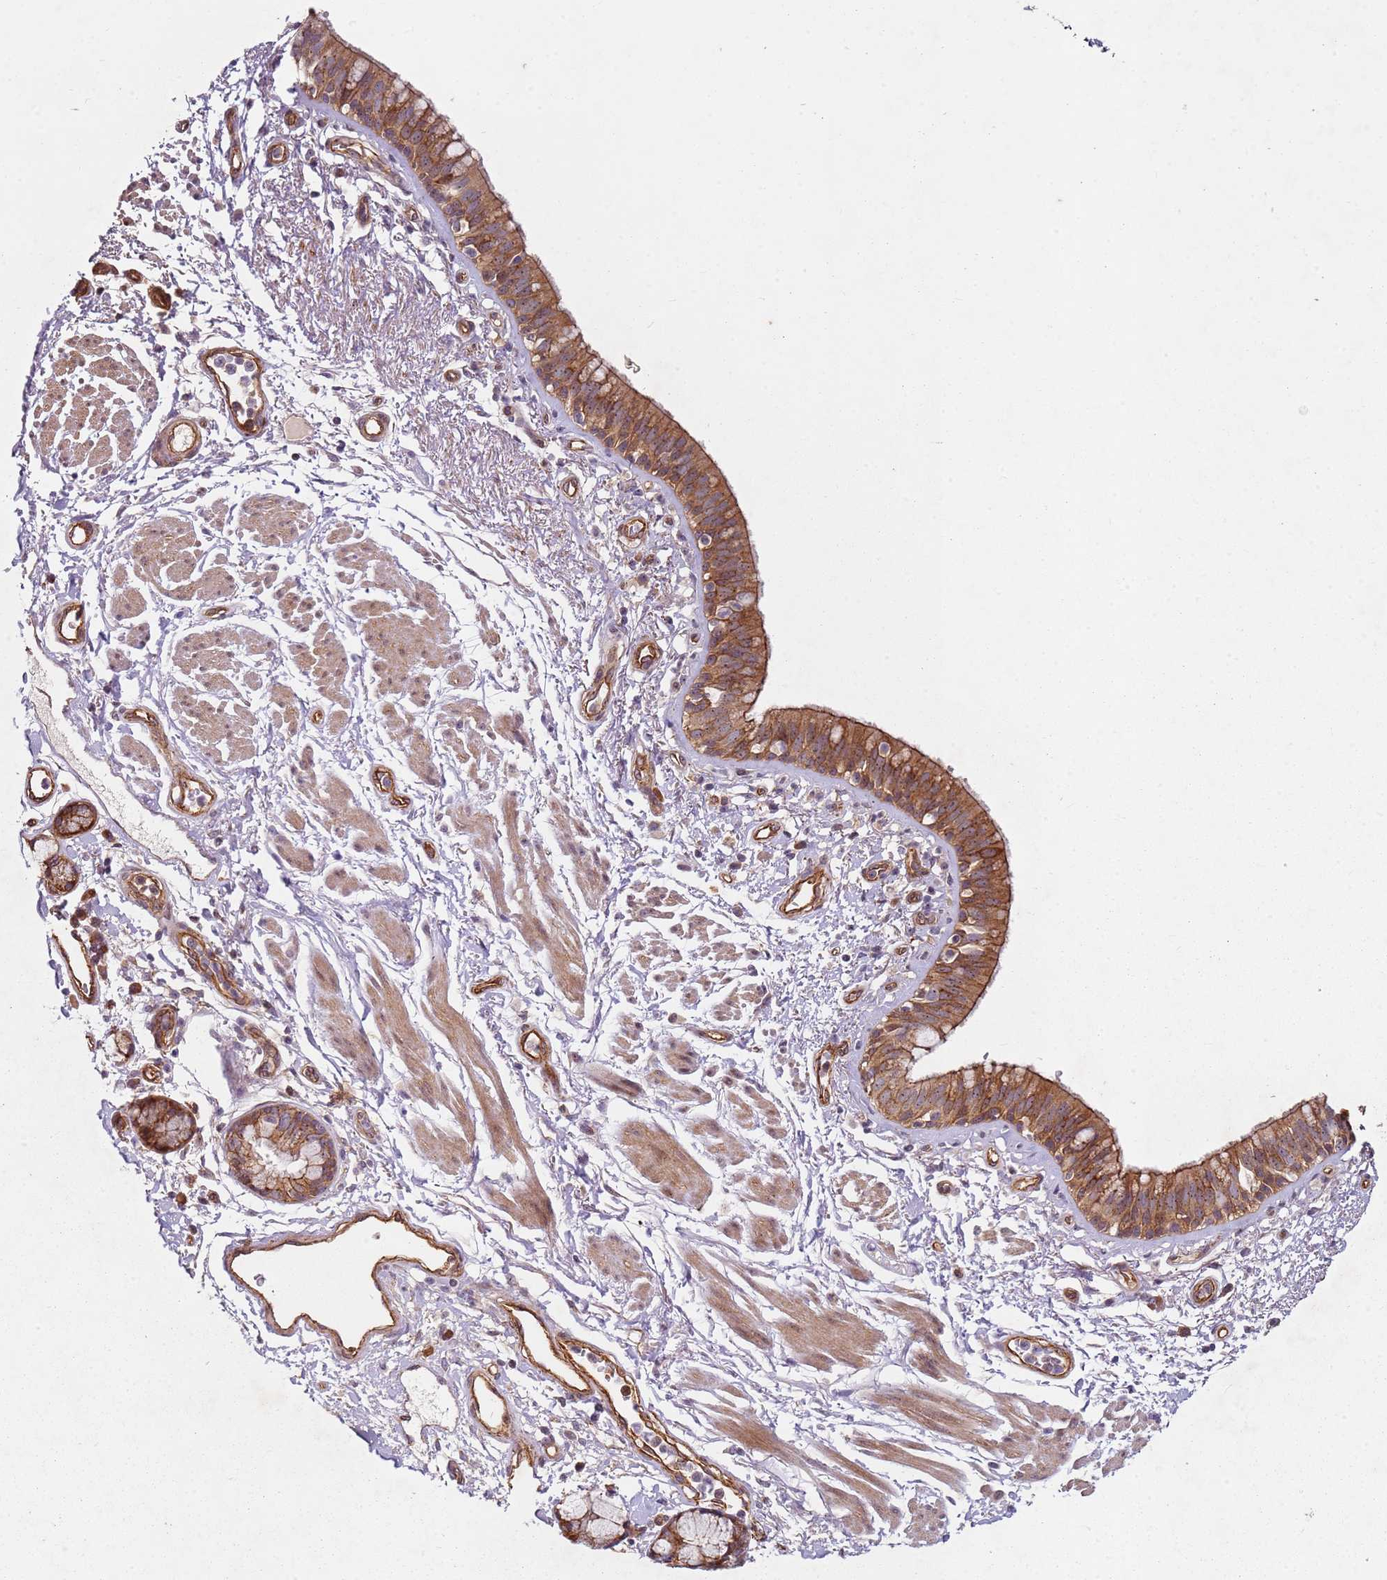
{"staining": {"intensity": "moderate", "quantity": ">75%", "location": "cytoplasmic/membranous,nuclear"}, "tissue": "bronchus", "cell_type": "Respiratory epithelial cells", "image_type": "normal", "snomed": [{"axis": "morphology", "description": "Normal tissue, NOS"}, {"axis": "morphology", "description": "Neoplasm, uncertain whether benign or malignant"}, {"axis": "topography", "description": "Bronchus"}, {"axis": "topography", "description": "Lung"}], "caption": "Respiratory epithelial cells demonstrate medium levels of moderate cytoplasmic/membranous,nuclear expression in approximately >75% of cells in unremarkable human bronchus. (Brightfield microscopy of DAB IHC at high magnification).", "gene": "C2CD4B", "patient": {"sex": "male", "age": 55}}